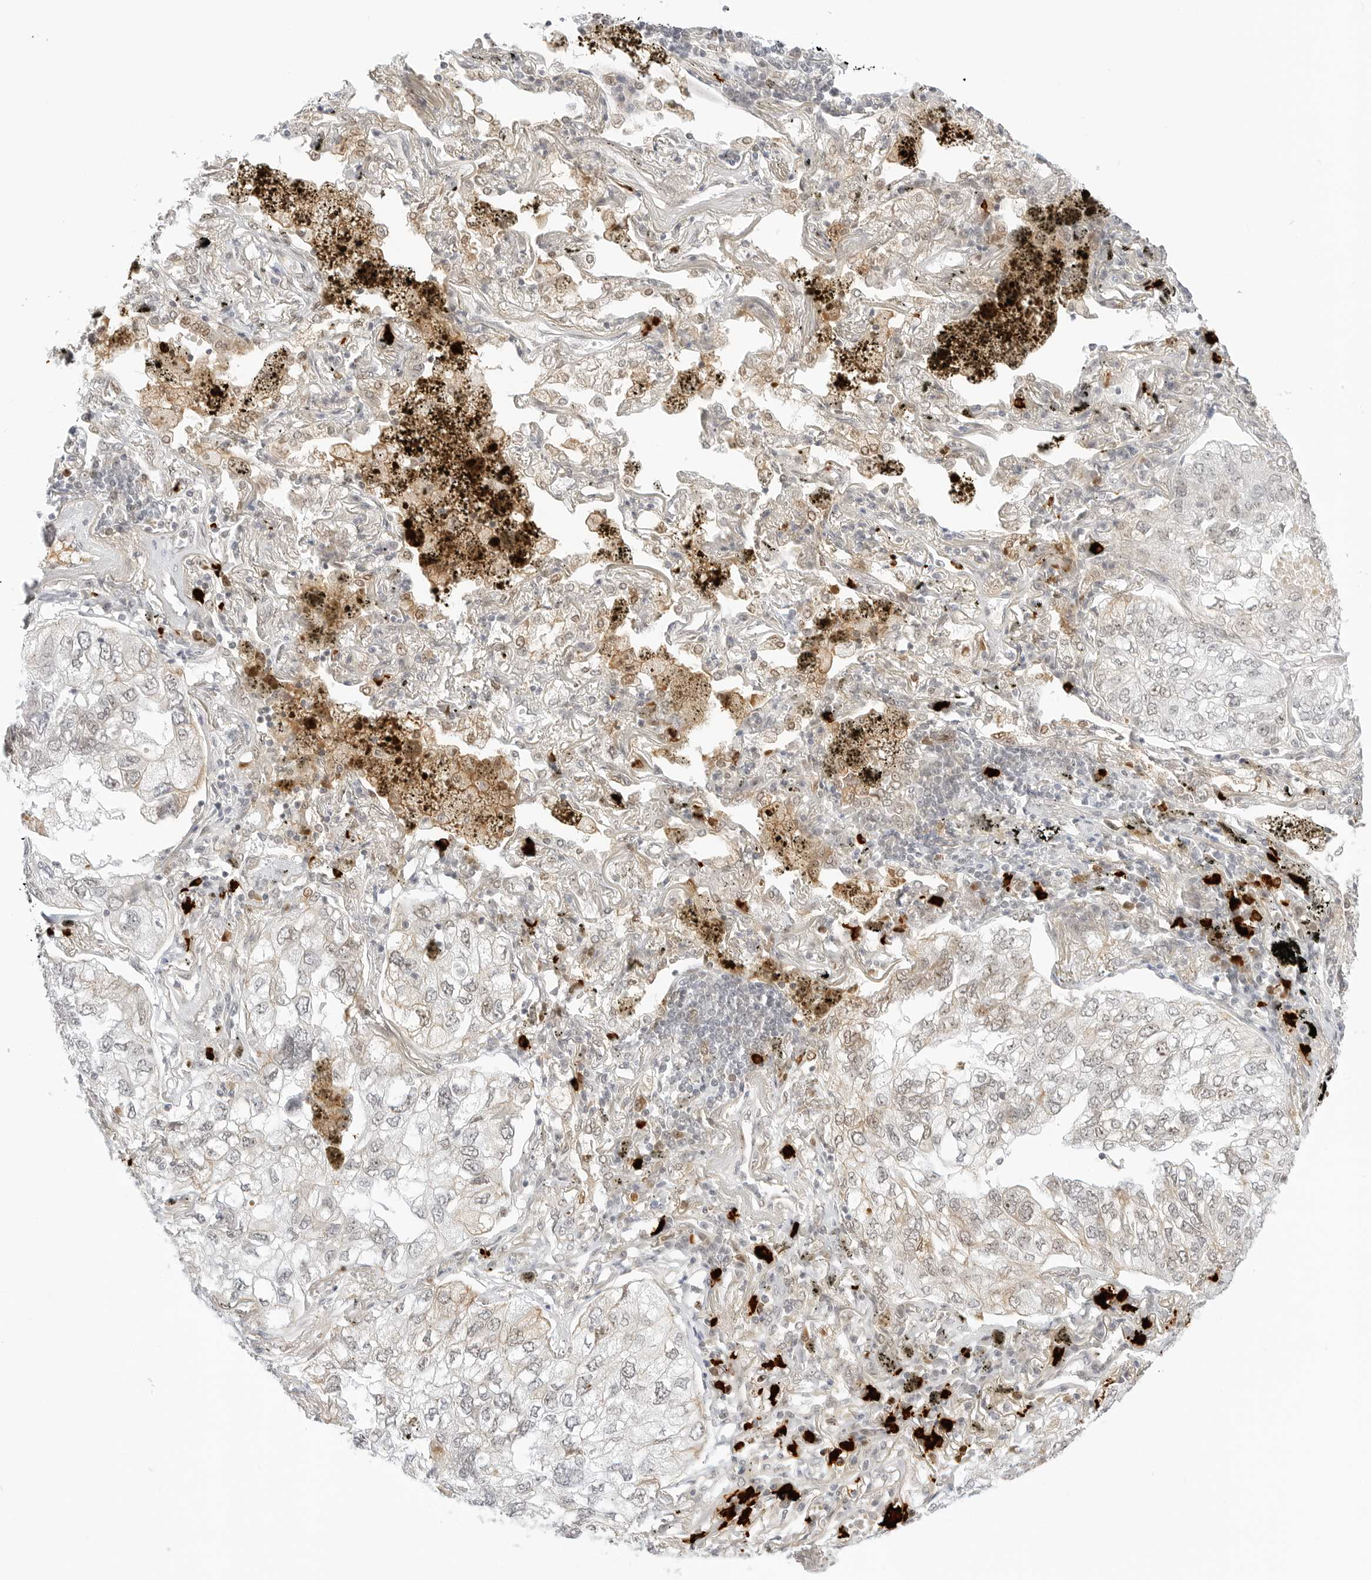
{"staining": {"intensity": "weak", "quantity": "<25%", "location": "cytoplasmic/membranous,nuclear"}, "tissue": "lung cancer", "cell_type": "Tumor cells", "image_type": "cancer", "snomed": [{"axis": "morphology", "description": "Adenocarcinoma, NOS"}, {"axis": "topography", "description": "Lung"}], "caption": "High magnification brightfield microscopy of lung cancer stained with DAB (brown) and counterstained with hematoxylin (blue): tumor cells show no significant positivity.", "gene": "HIPK3", "patient": {"sex": "male", "age": 65}}